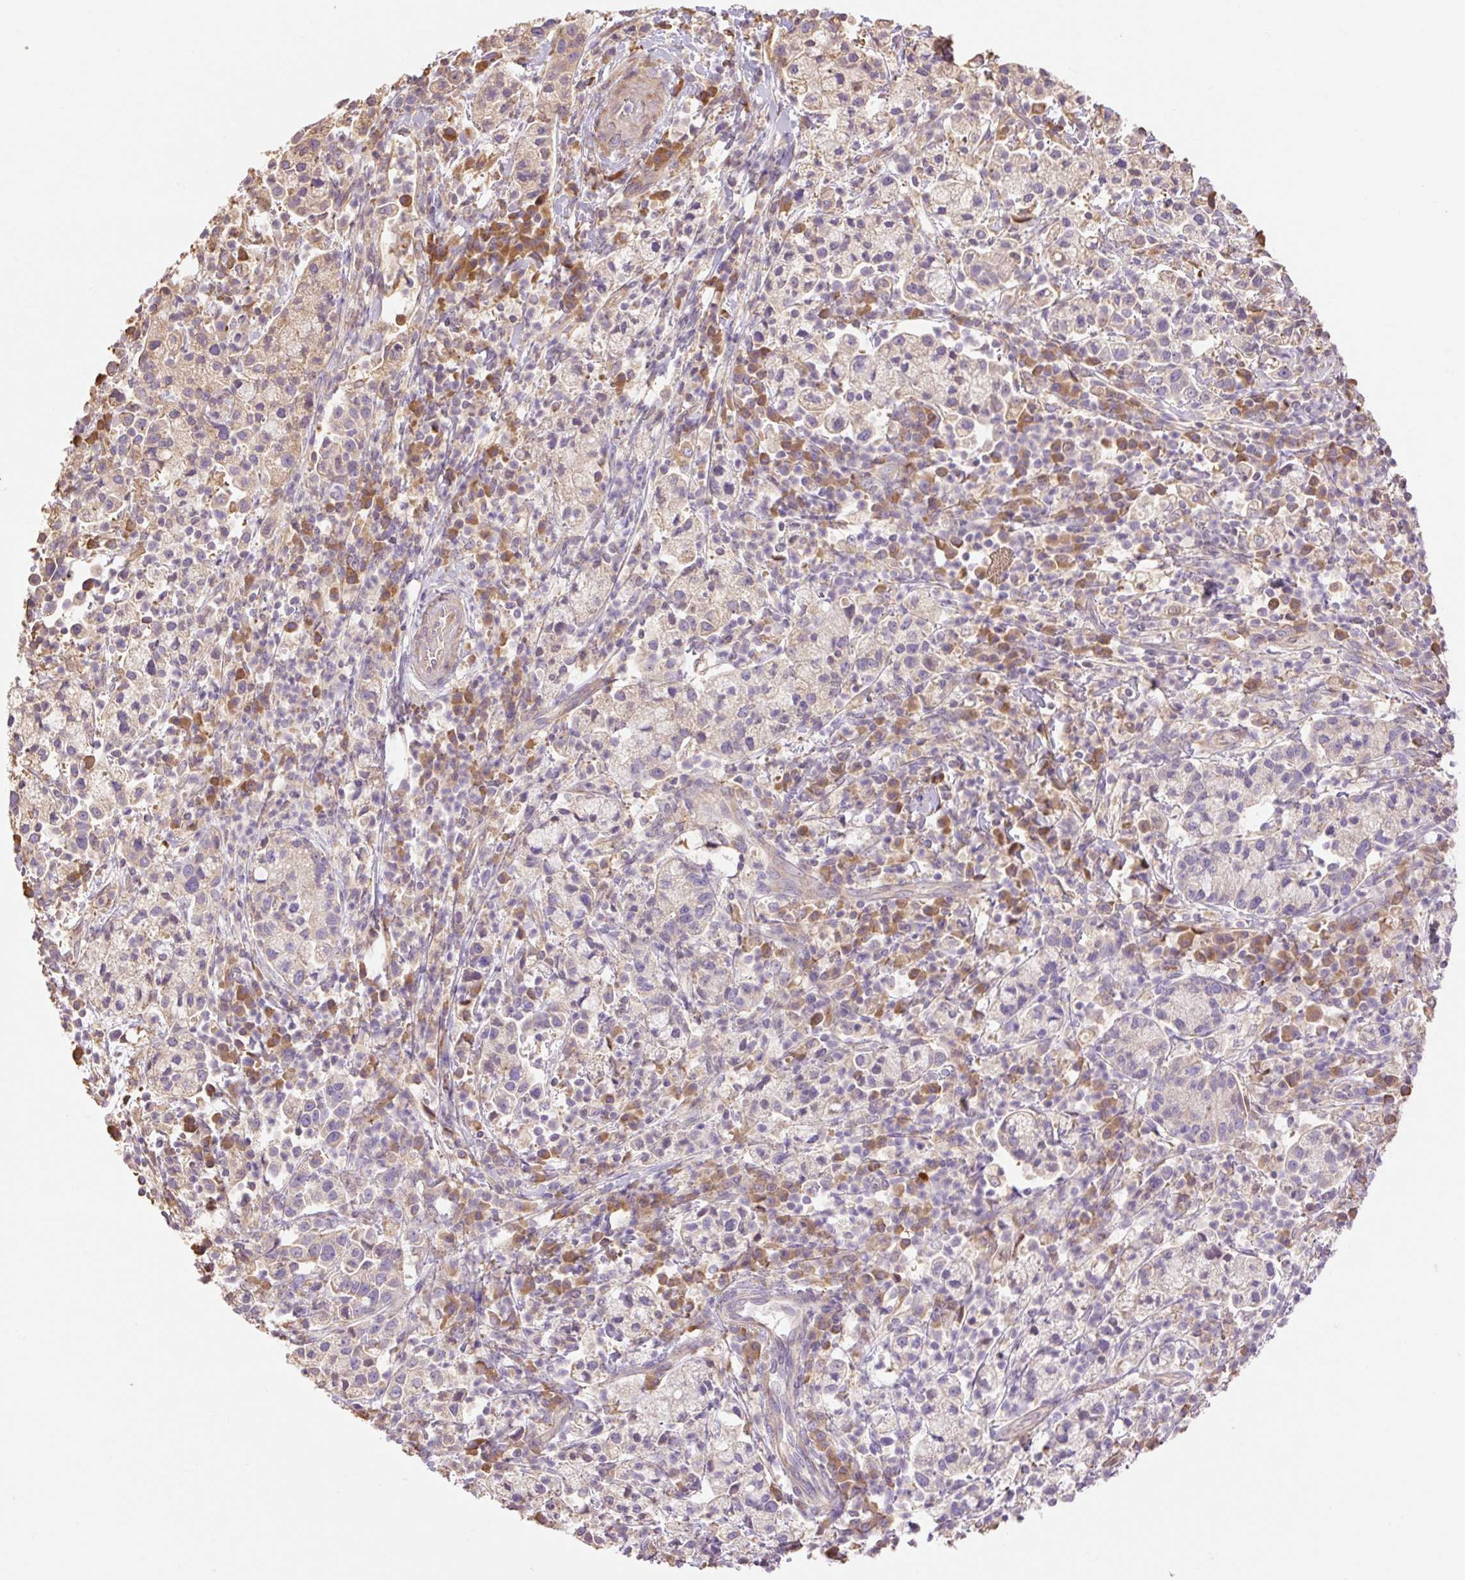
{"staining": {"intensity": "negative", "quantity": "none", "location": "none"}, "tissue": "cervical cancer", "cell_type": "Tumor cells", "image_type": "cancer", "snomed": [{"axis": "morphology", "description": "Normal tissue, NOS"}, {"axis": "morphology", "description": "Adenocarcinoma, NOS"}, {"axis": "topography", "description": "Cervix"}], "caption": "Cervical adenocarcinoma was stained to show a protein in brown. There is no significant expression in tumor cells.", "gene": "DESI1", "patient": {"sex": "female", "age": 44}}